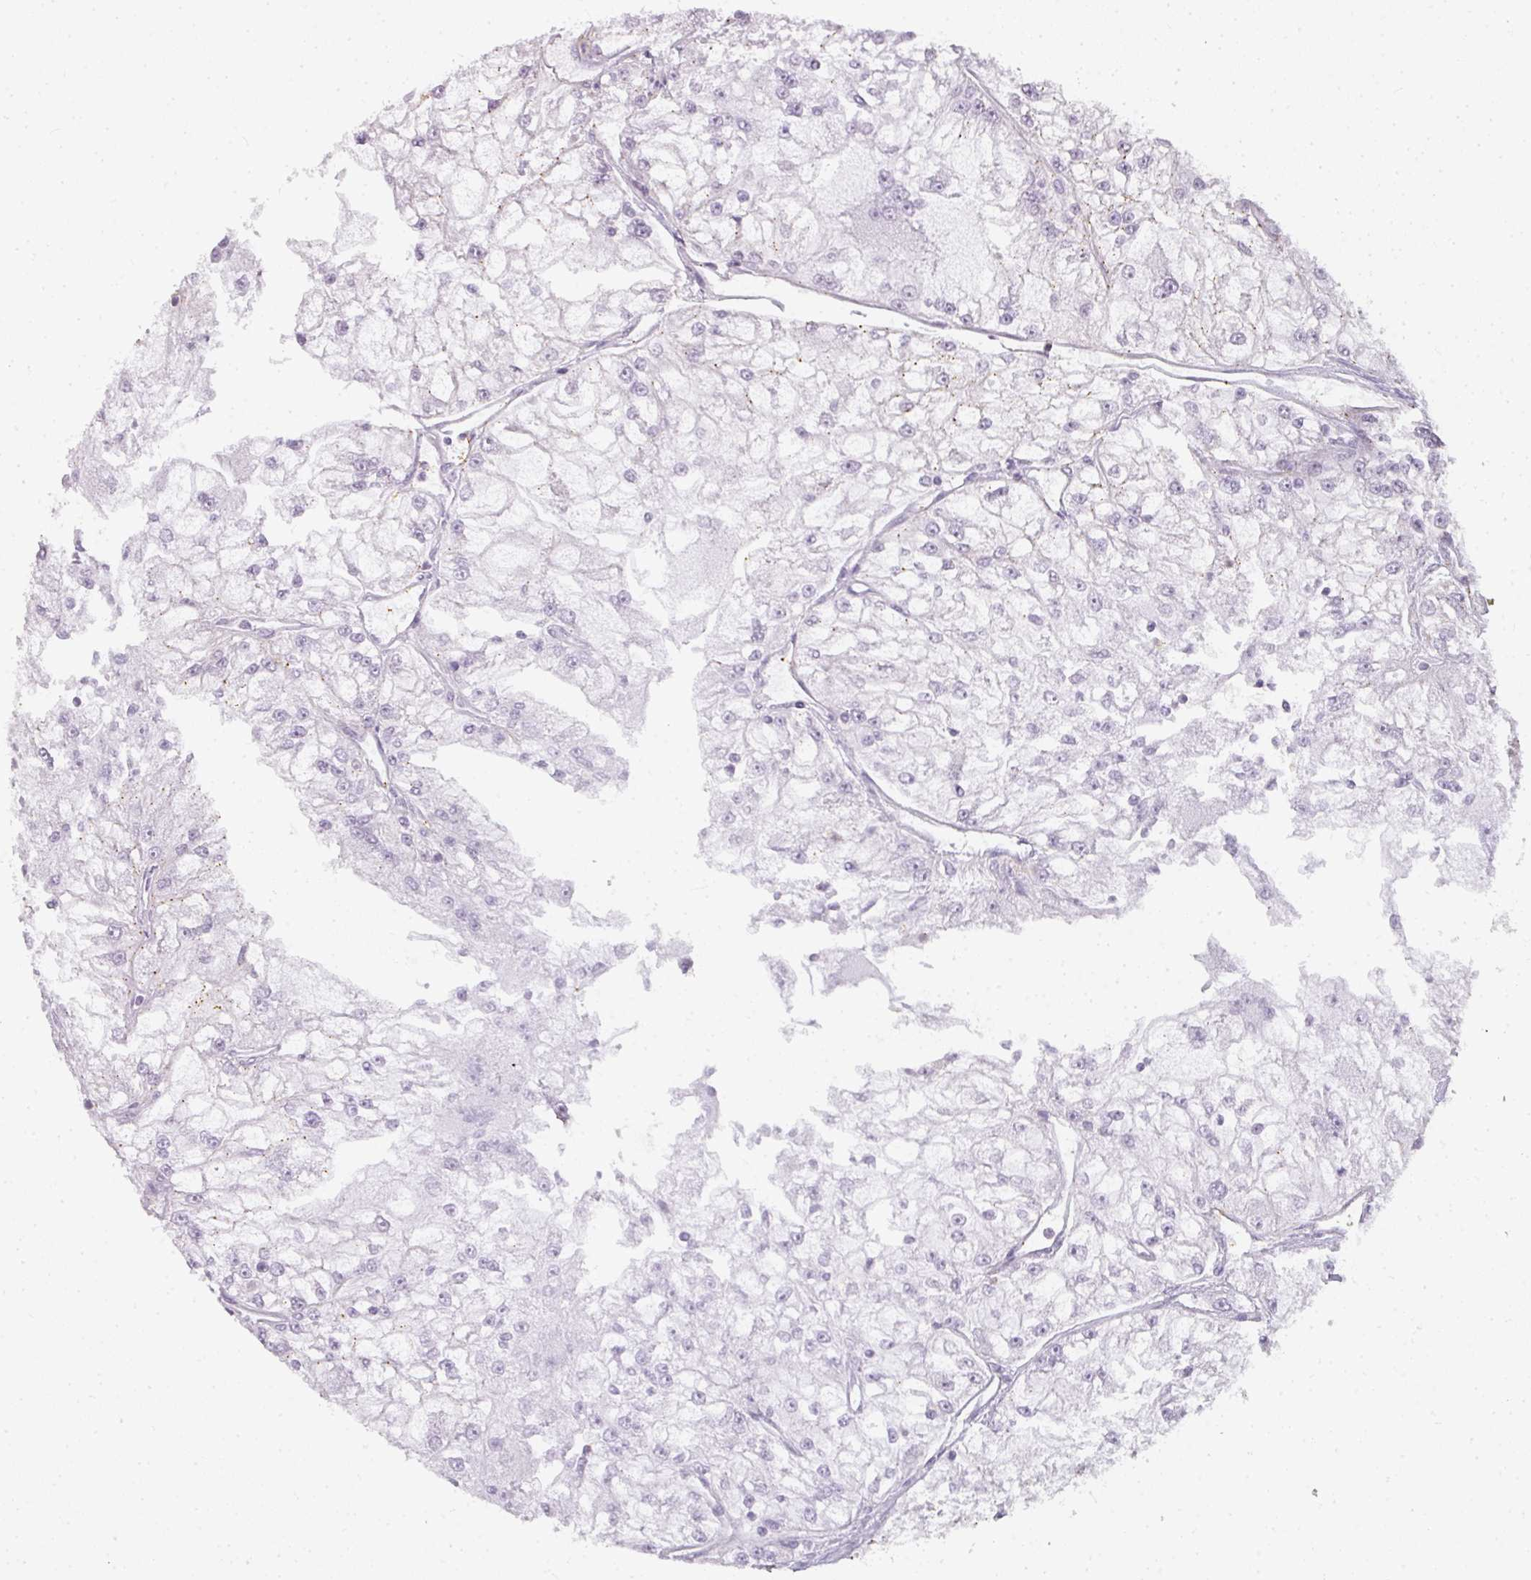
{"staining": {"intensity": "negative", "quantity": "none", "location": "none"}, "tissue": "renal cancer", "cell_type": "Tumor cells", "image_type": "cancer", "snomed": [{"axis": "morphology", "description": "Adenocarcinoma, NOS"}, {"axis": "topography", "description": "Kidney"}], "caption": "Tumor cells show no significant protein staining in adenocarcinoma (renal). (DAB (3,3'-diaminobenzidine) immunohistochemistry visualized using brightfield microscopy, high magnification).", "gene": "TMEM42", "patient": {"sex": "female", "age": 72}}